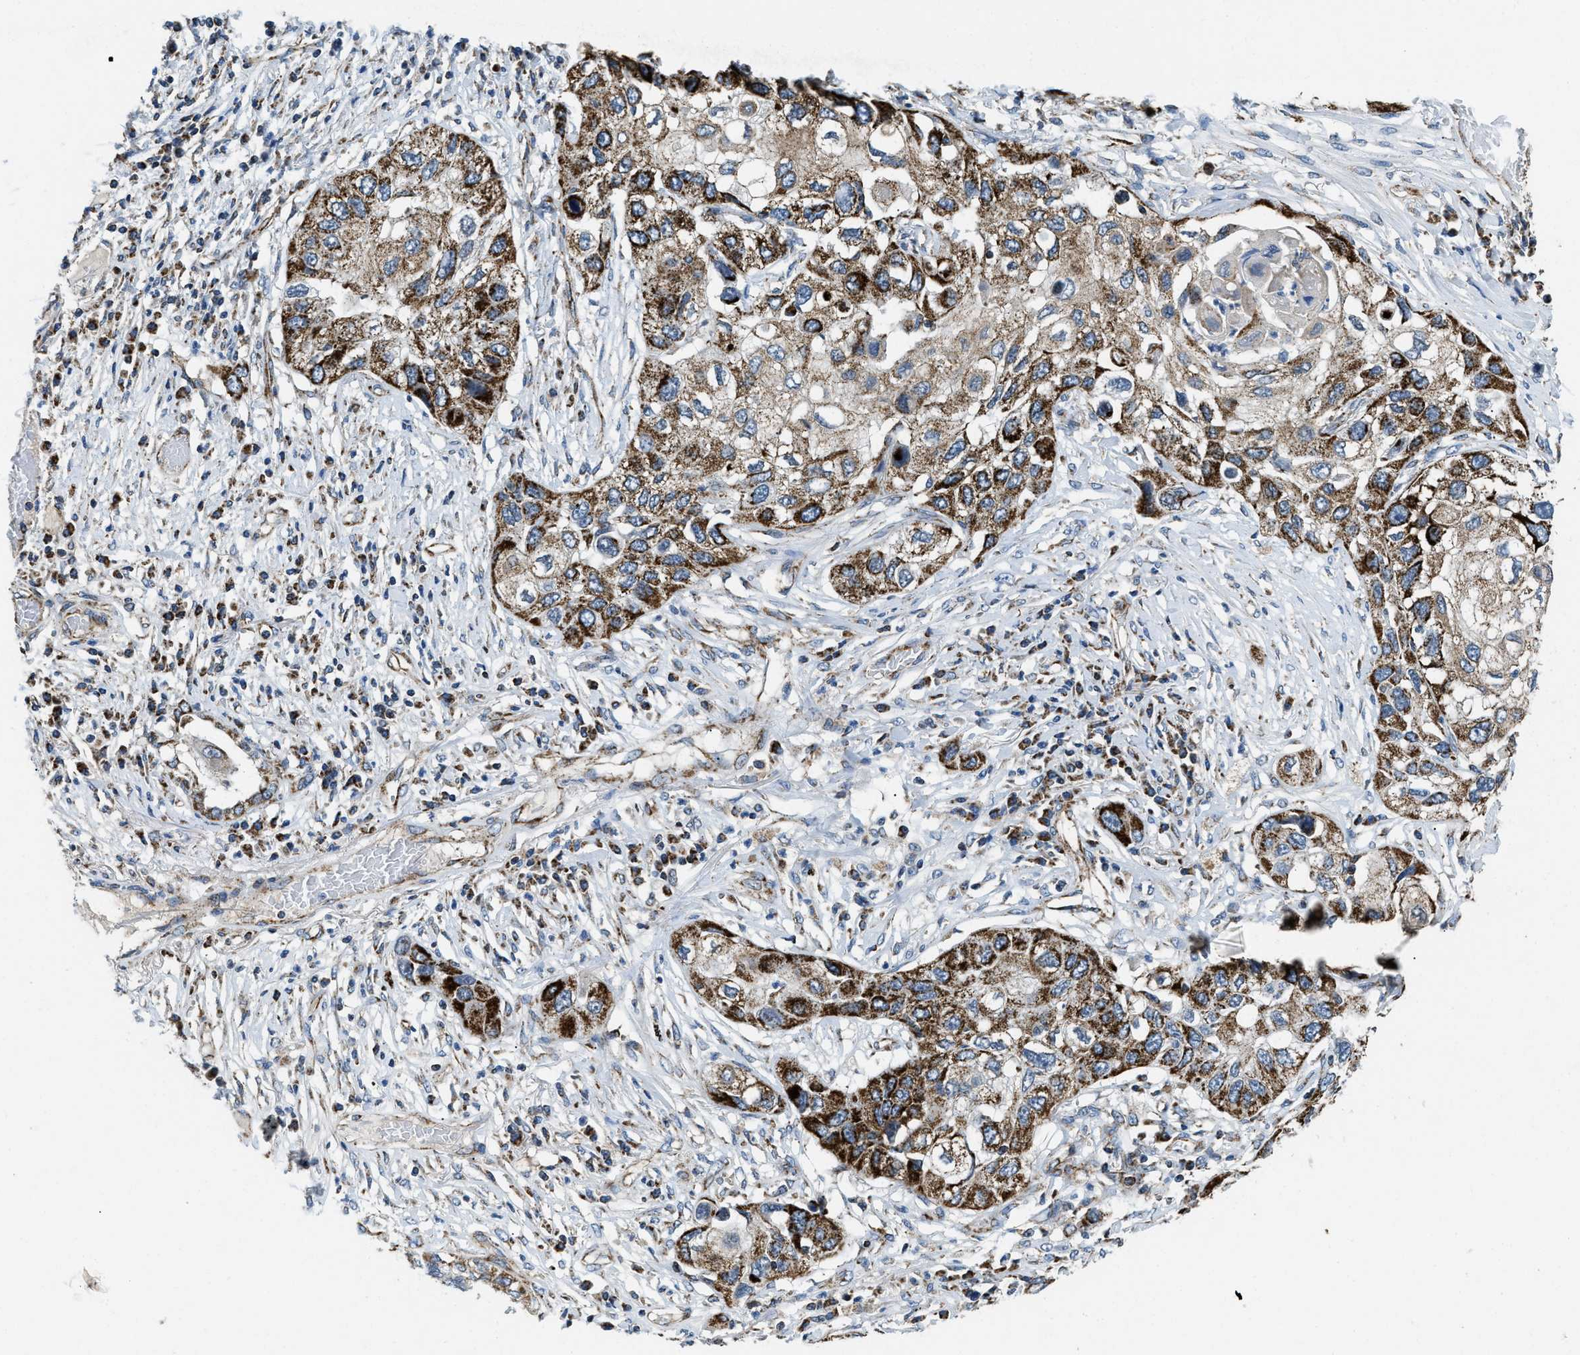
{"staining": {"intensity": "strong", "quantity": ">75%", "location": "cytoplasmic/membranous"}, "tissue": "lung cancer", "cell_type": "Tumor cells", "image_type": "cancer", "snomed": [{"axis": "morphology", "description": "Squamous cell carcinoma, NOS"}, {"axis": "topography", "description": "Lung"}], "caption": "Lung cancer (squamous cell carcinoma) stained with a protein marker exhibits strong staining in tumor cells.", "gene": "STK33", "patient": {"sex": "male", "age": 71}}